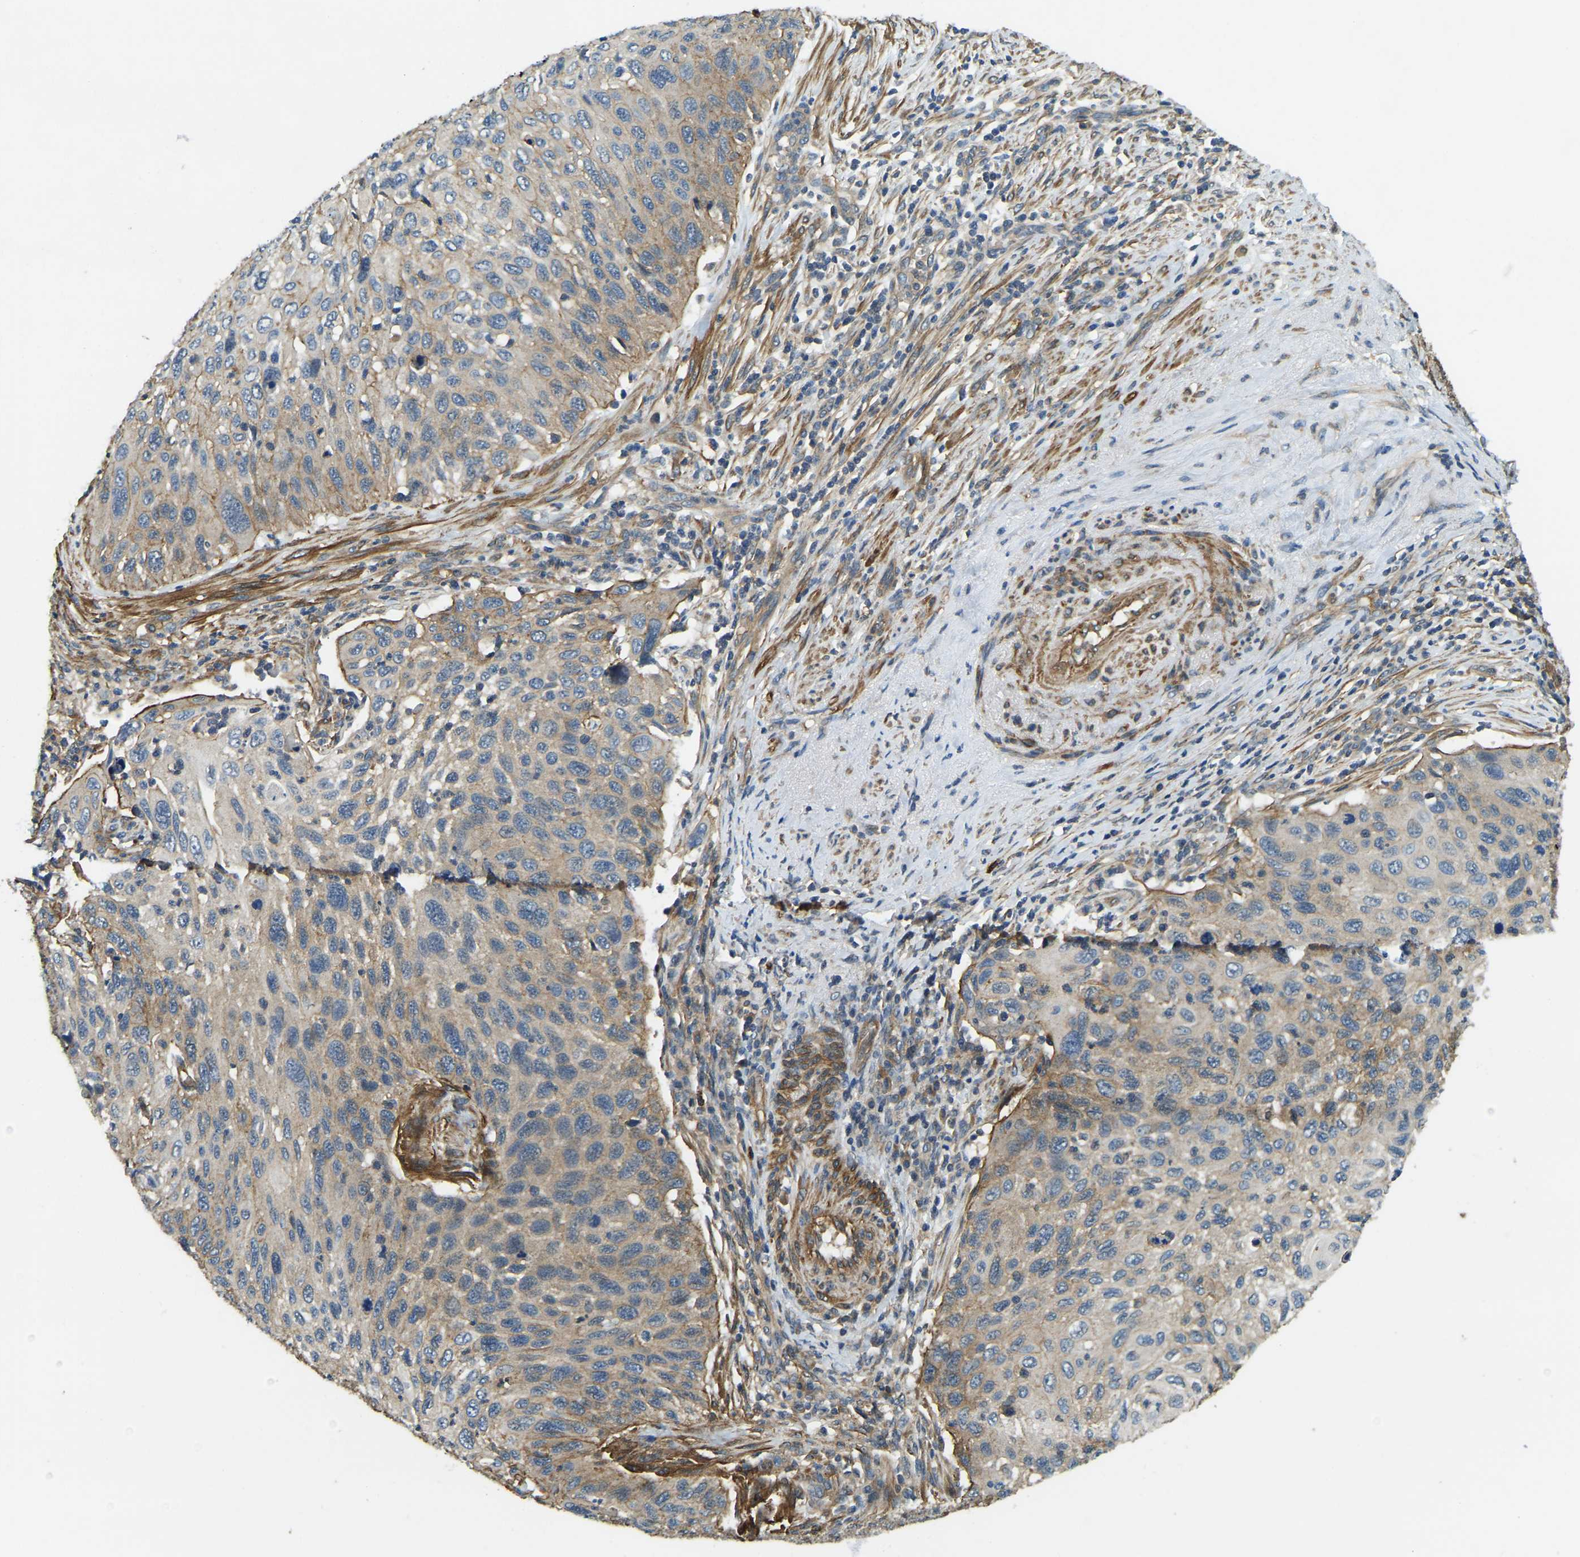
{"staining": {"intensity": "moderate", "quantity": "<25%", "location": "cytoplasmic/membranous"}, "tissue": "cervical cancer", "cell_type": "Tumor cells", "image_type": "cancer", "snomed": [{"axis": "morphology", "description": "Squamous cell carcinoma, NOS"}, {"axis": "topography", "description": "Cervix"}], "caption": "Immunohistochemistry photomicrograph of neoplastic tissue: human squamous cell carcinoma (cervical) stained using IHC reveals low levels of moderate protein expression localized specifically in the cytoplasmic/membranous of tumor cells, appearing as a cytoplasmic/membranous brown color.", "gene": "ERGIC1", "patient": {"sex": "female", "age": 70}}